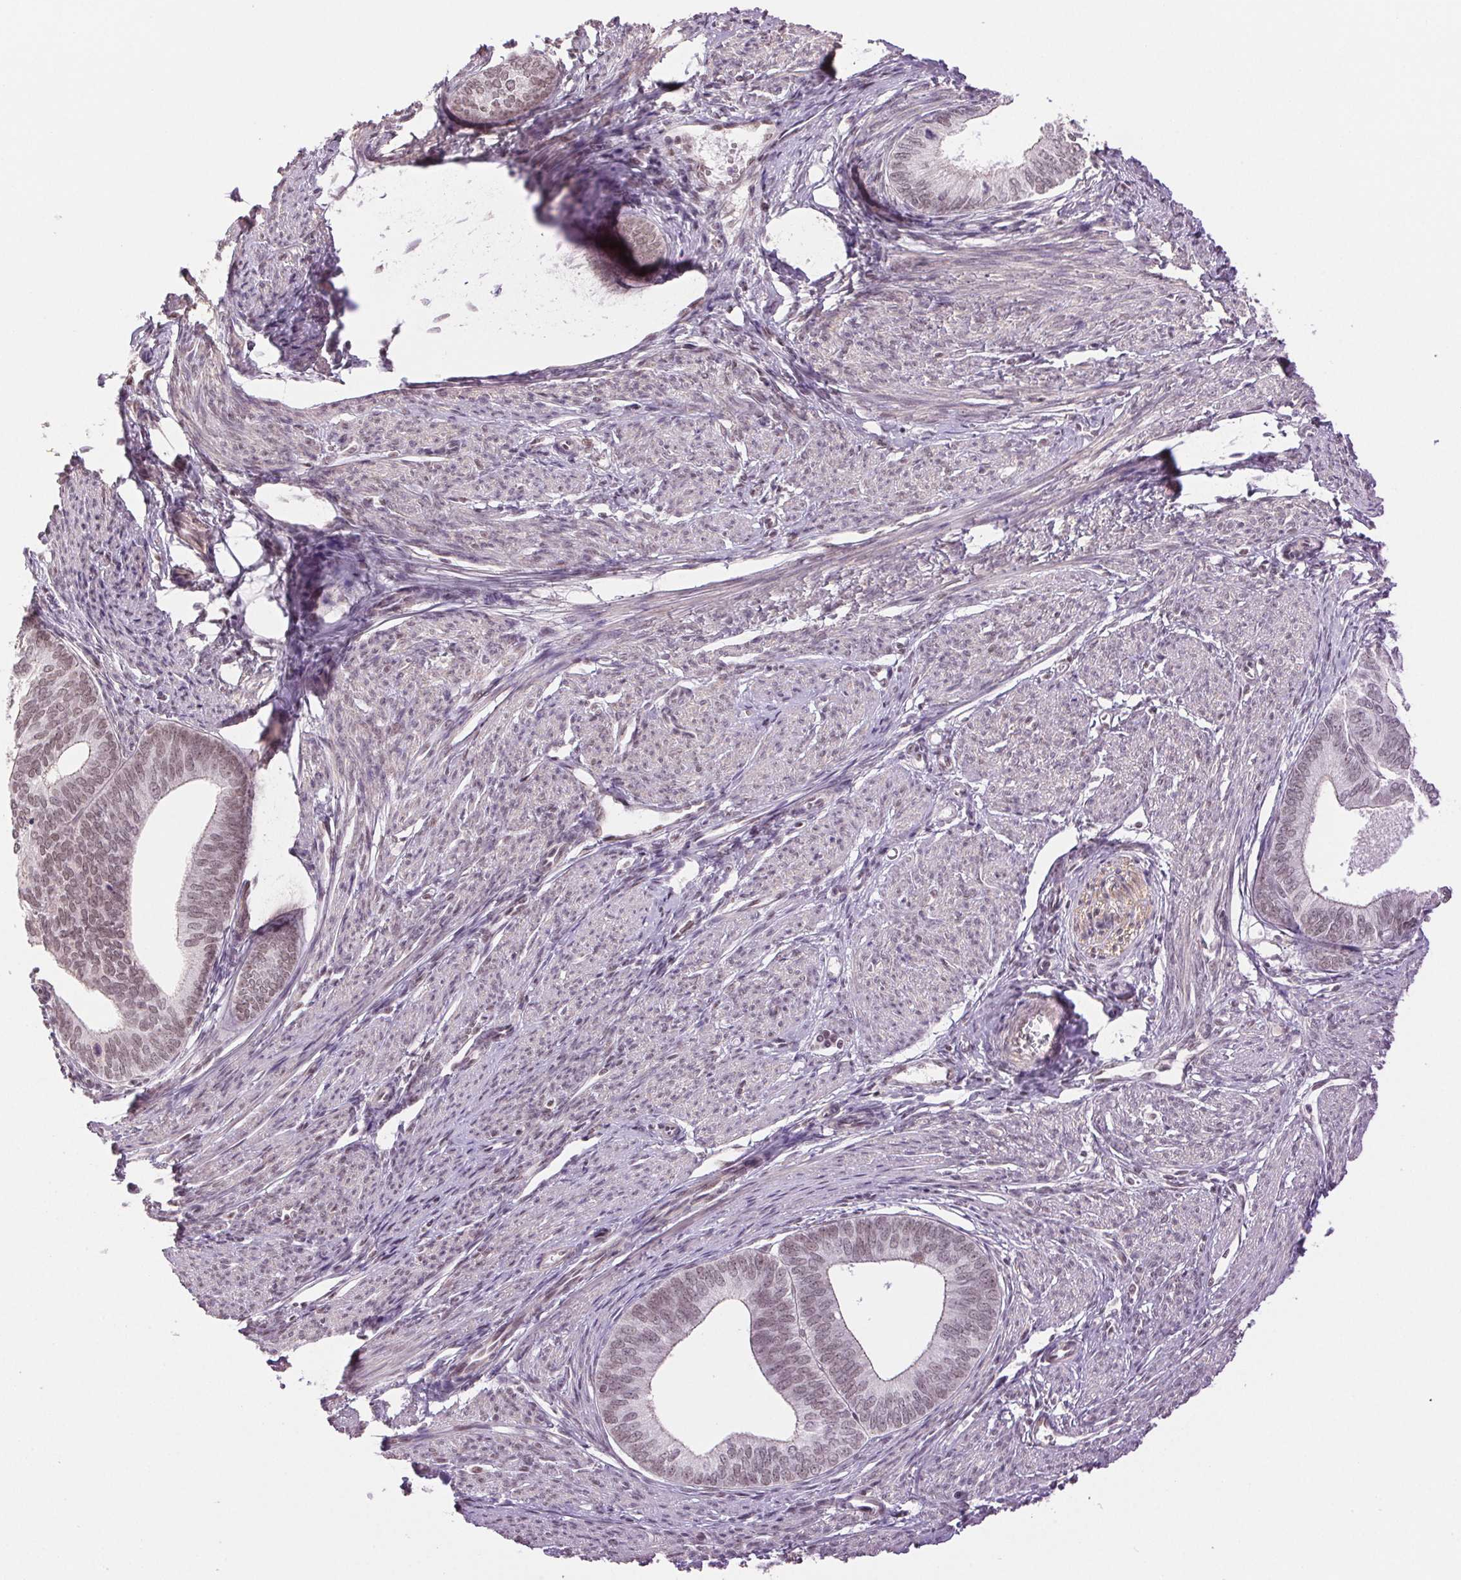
{"staining": {"intensity": "moderate", "quantity": "25%-75%", "location": "nuclear"}, "tissue": "endometrial cancer", "cell_type": "Tumor cells", "image_type": "cancer", "snomed": [{"axis": "morphology", "description": "Adenocarcinoma, NOS"}, {"axis": "topography", "description": "Endometrium"}], "caption": "Brown immunohistochemical staining in human endometrial cancer (adenocarcinoma) reveals moderate nuclear staining in approximately 25%-75% of tumor cells.", "gene": "RPRD1B", "patient": {"sex": "female", "age": 75}}